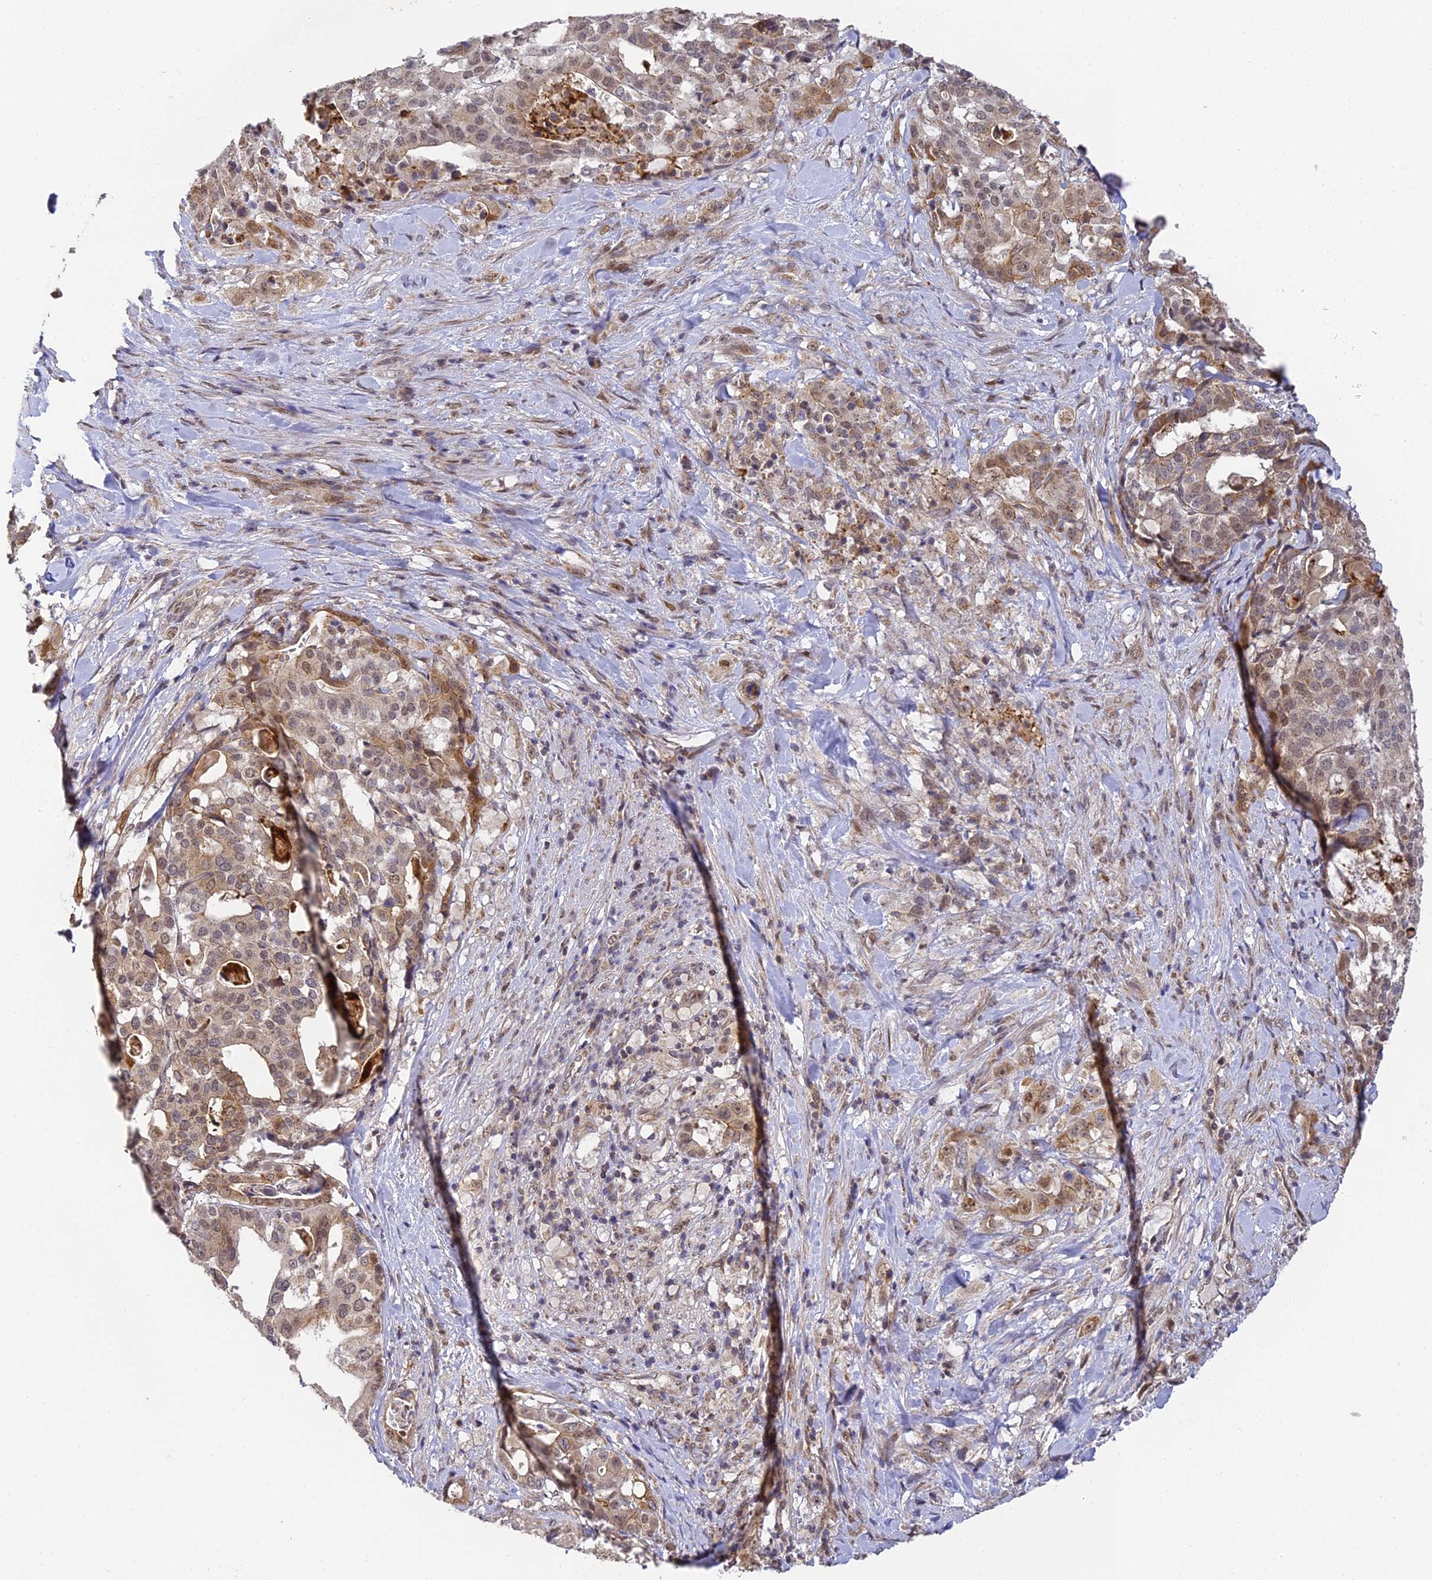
{"staining": {"intensity": "moderate", "quantity": "25%-75%", "location": "cytoplasmic/membranous,nuclear"}, "tissue": "stomach cancer", "cell_type": "Tumor cells", "image_type": "cancer", "snomed": [{"axis": "morphology", "description": "Adenocarcinoma, NOS"}, {"axis": "topography", "description": "Stomach"}], "caption": "This is a histology image of IHC staining of stomach adenocarcinoma, which shows moderate staining in the cytoplasmic/membranous and nuclear of tumor cells.", "gene": "DNAAF10", "patient": {"sex": "male", "age": 48}}